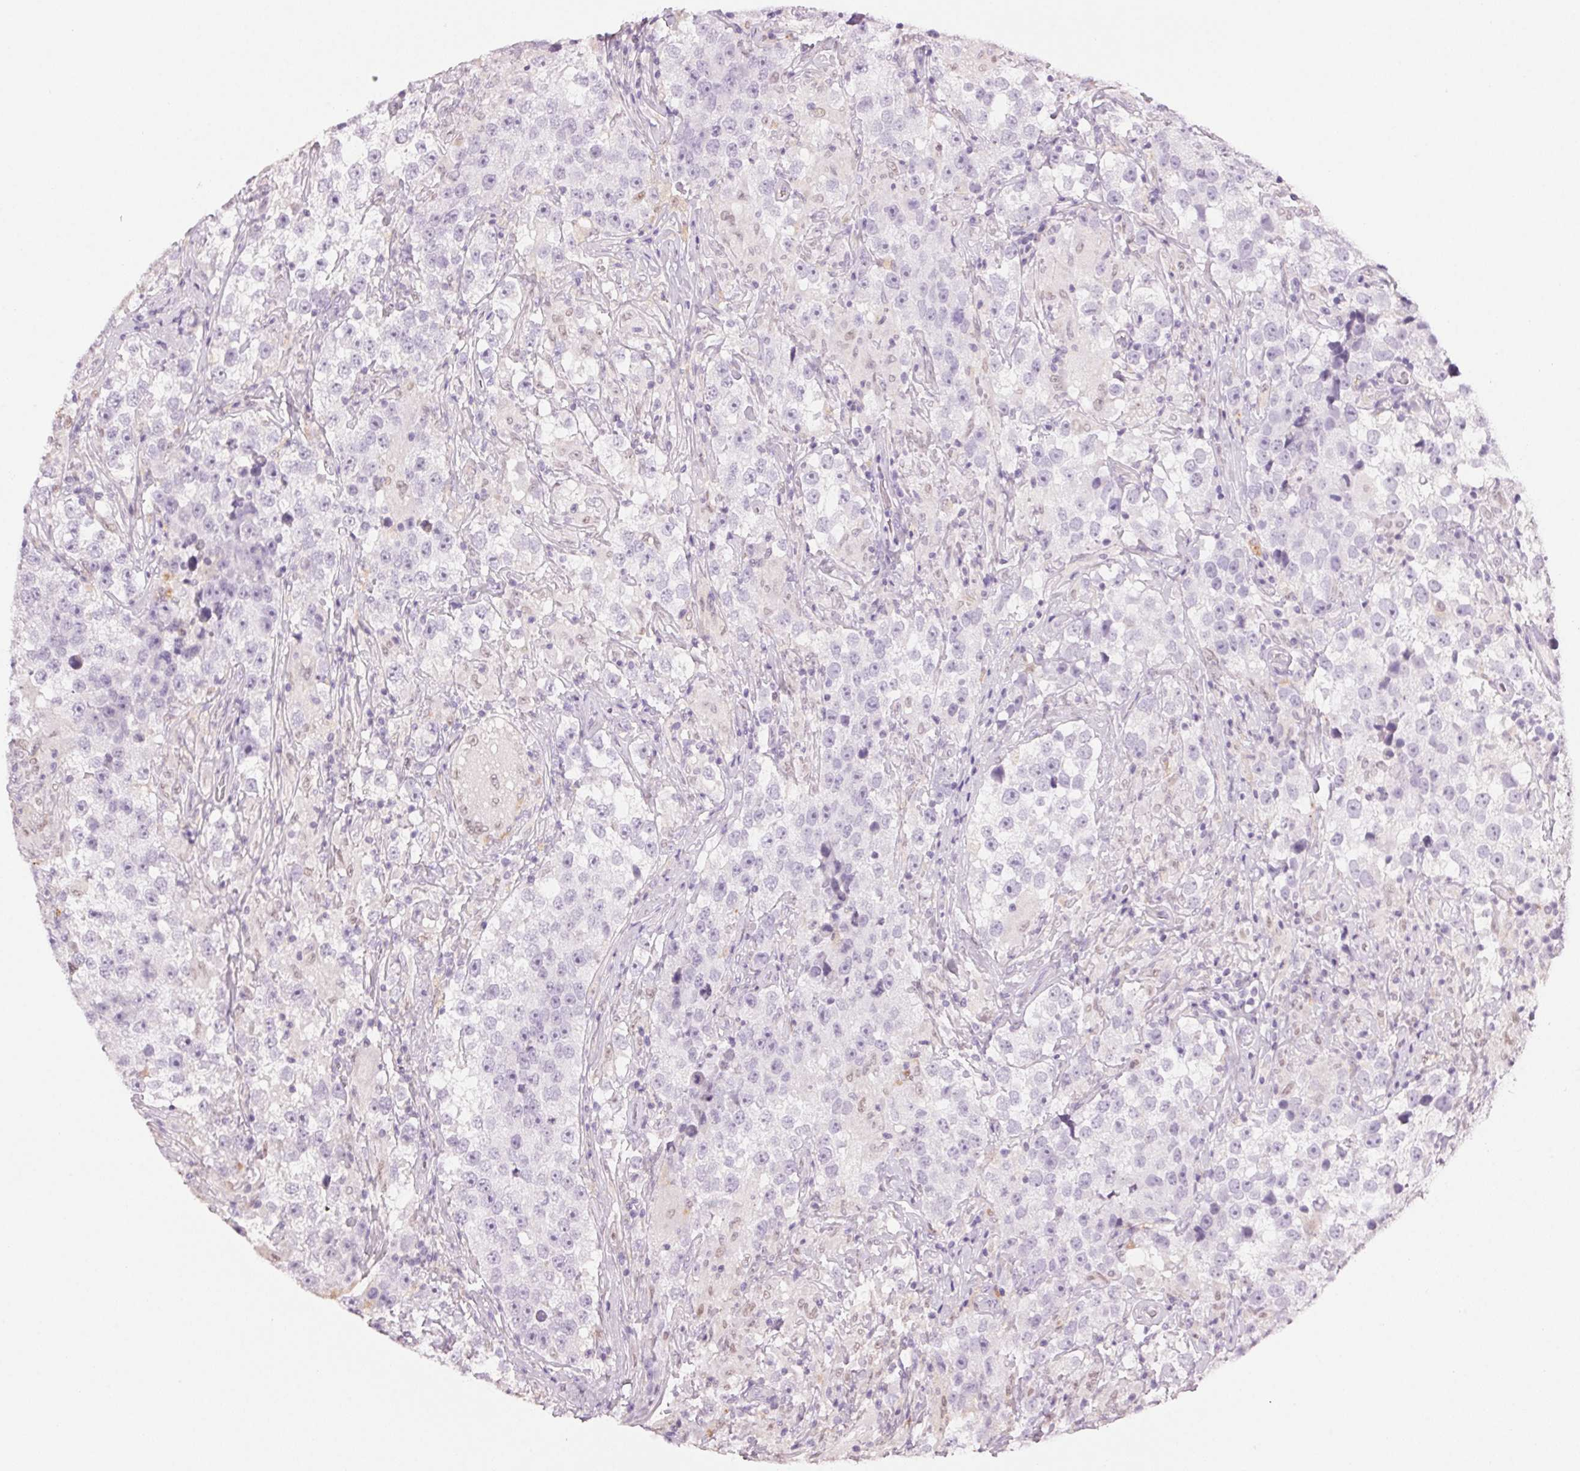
{"staining": {"intensity": "negative", "quantity": "none", "location": "none"}, "tissue": "testis cancer", "cell_type": "Tumor cells", "image_type": "cancer", "snomed": [{"axis": "morphology", "description": "Seminoma, NOS"}, {"axis": "topography", "description": "Testis"}], "caption": "Photomicrograph shows no significant protein positivity in tumor cells of testis cancer (seminoma).", "gene": "MPO", "patient": {"sex": "male", "age": 46}}